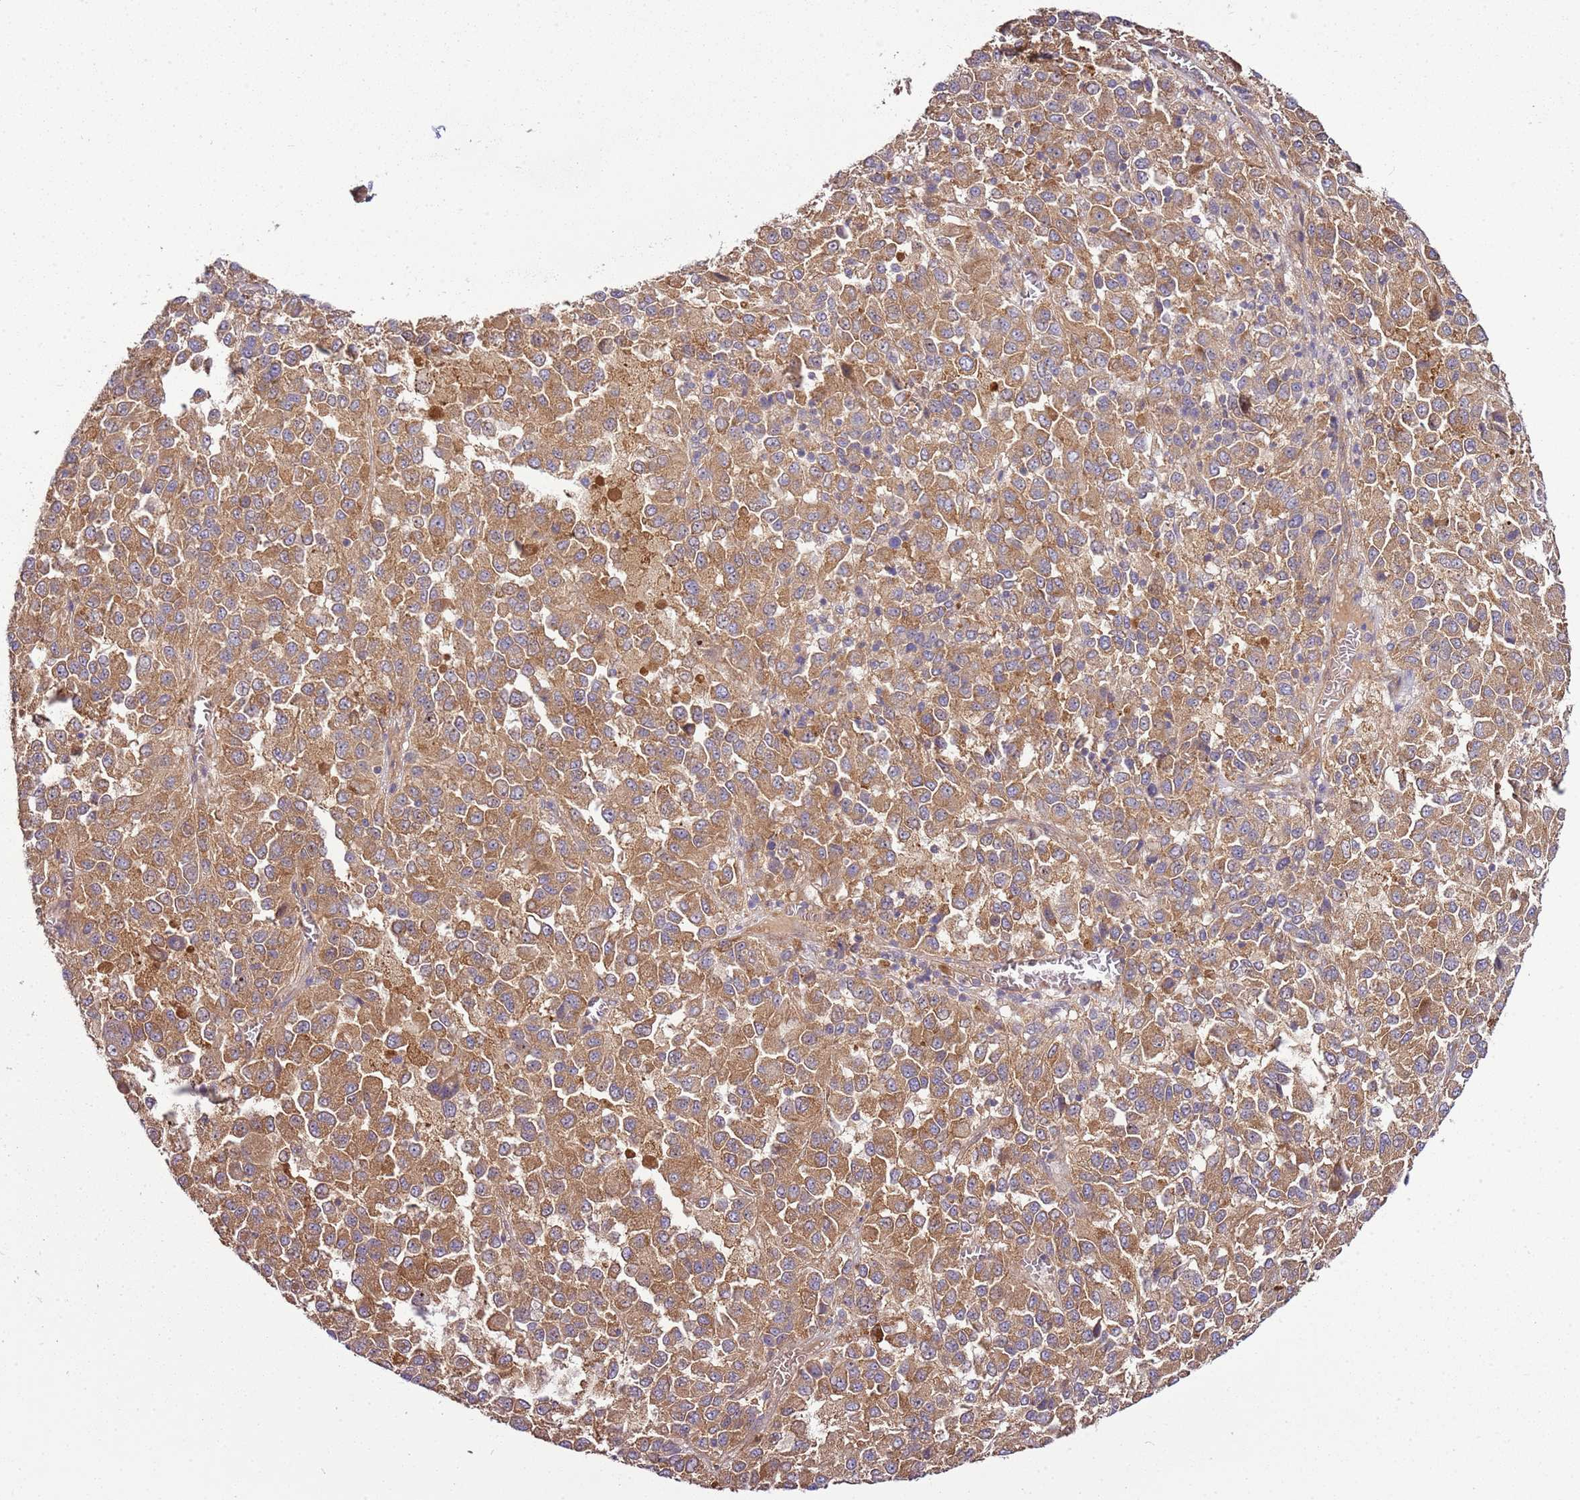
{"staining": {"intensity": "moderate", "quantity": ">75%", "location": "cytoplasmic/membranous"}, "tissue": "melanoma", "cell_type": "Tumor cells", "image_type": "cancer", "snomed": [{"axis": "morphology", "description": "Malignant melanoma, Metastatic site"}, {"axis": "topography", "description": "Lung"}], "caption": "Human malignant melanoma (metastatic site) stained for a protein (brown) demonstrates moderate cytoplasmic/membranous positive positivity in approximately >75% of tumor cells.", "gene": "GNL1", "patient": {"sex": "male", "age": 64}}